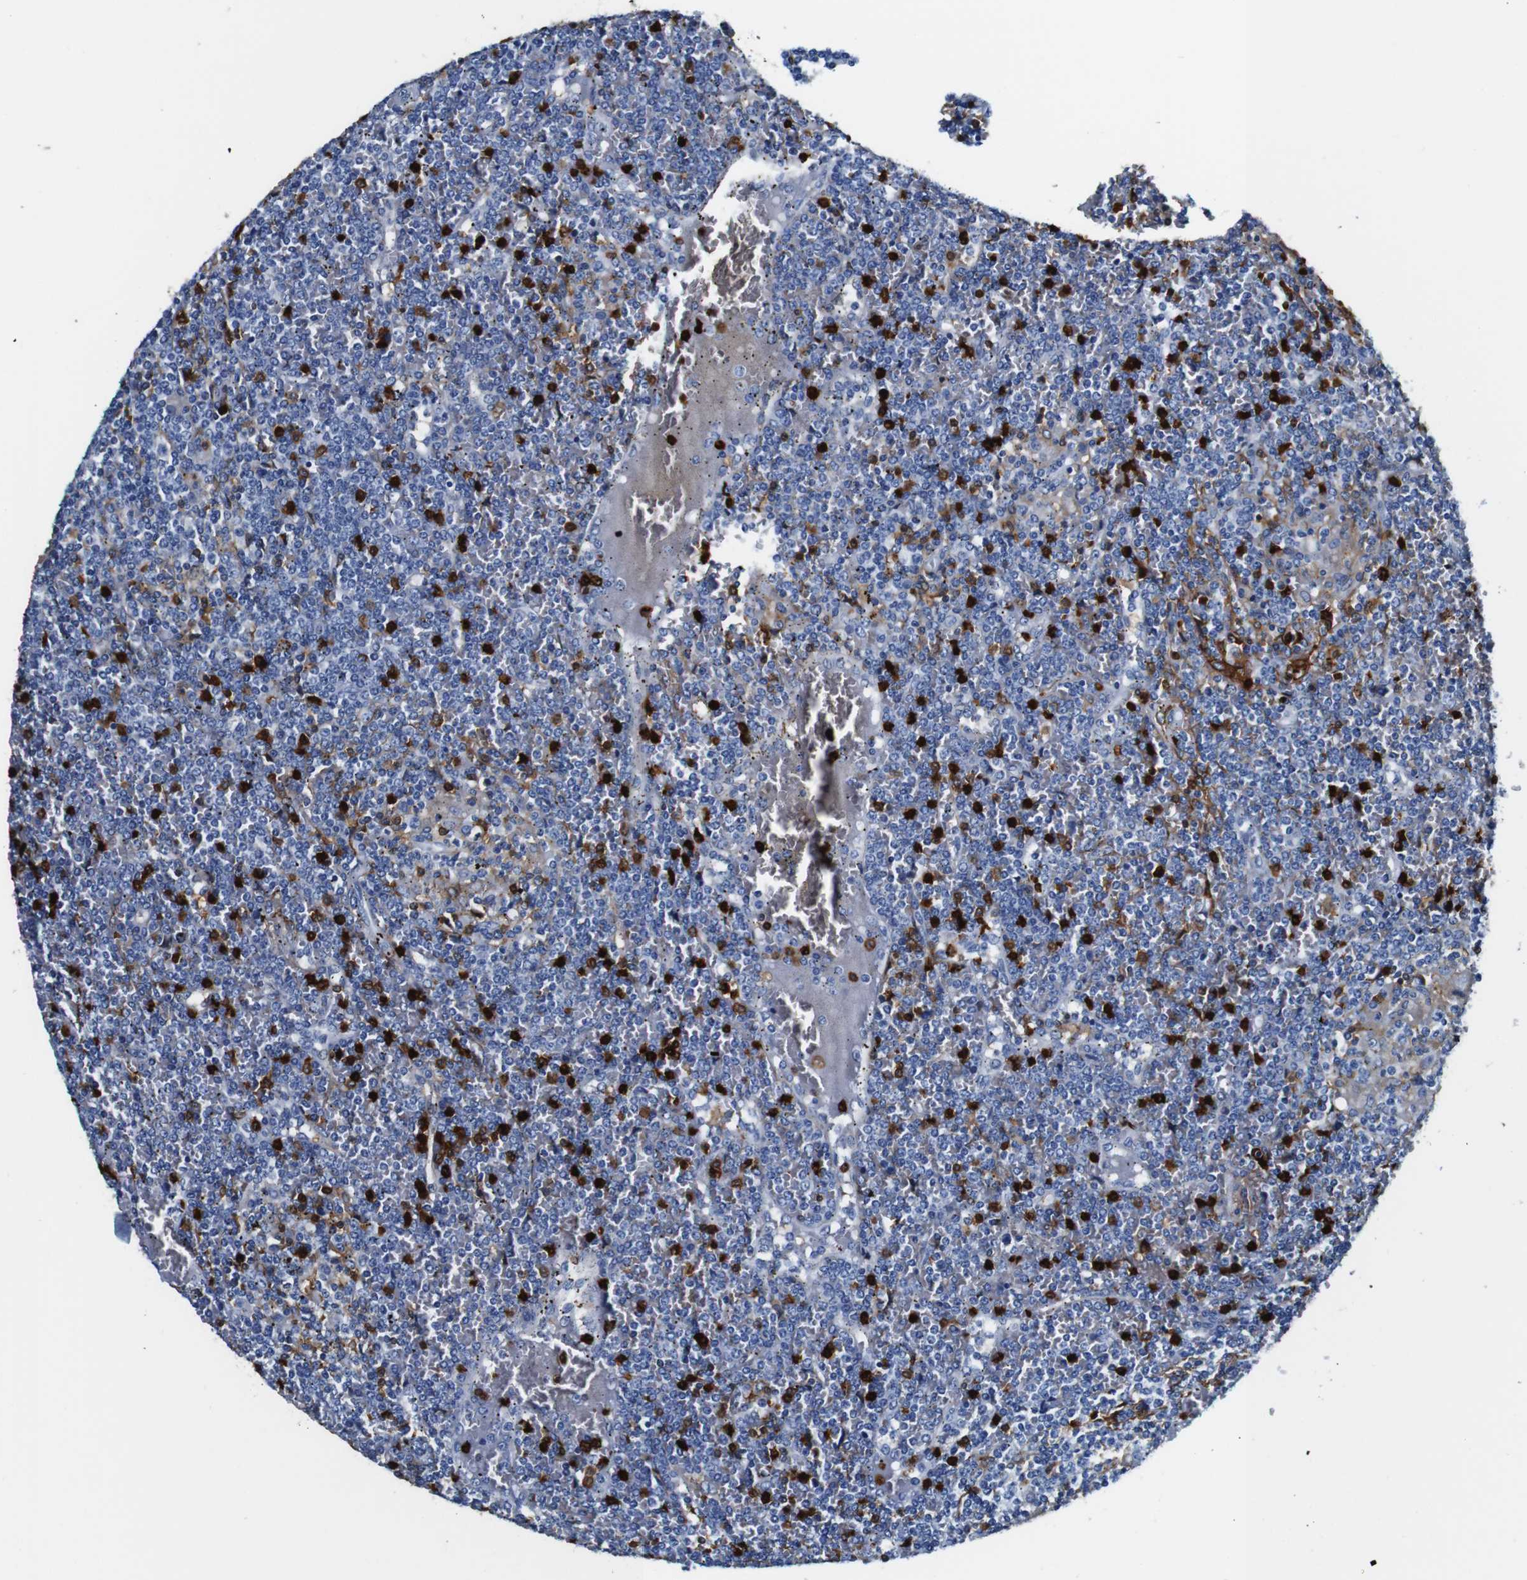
{"staining": {"intensity": "negative", "quantity": "none", "location": "none"}, "tissue": "lymphoma", "cell_type": "Tumor cells", "image_type": "cancer", "snomed": [{"axis": "morphology", "description": "Malignant lymphoma, non-Hodgkin's type, Low grade"}, {"axis": "topography", "description": "Spleen"}], "caption": "Immunohistochemistry (IHC) histopathology image of low-grade malignant lymphoma, non-Hodgkin's type stained for a protein (brown), which shows no positivity in tumor cells.", "gene": "ANXA1", "patient": {"sex": "female", "age": 19}}